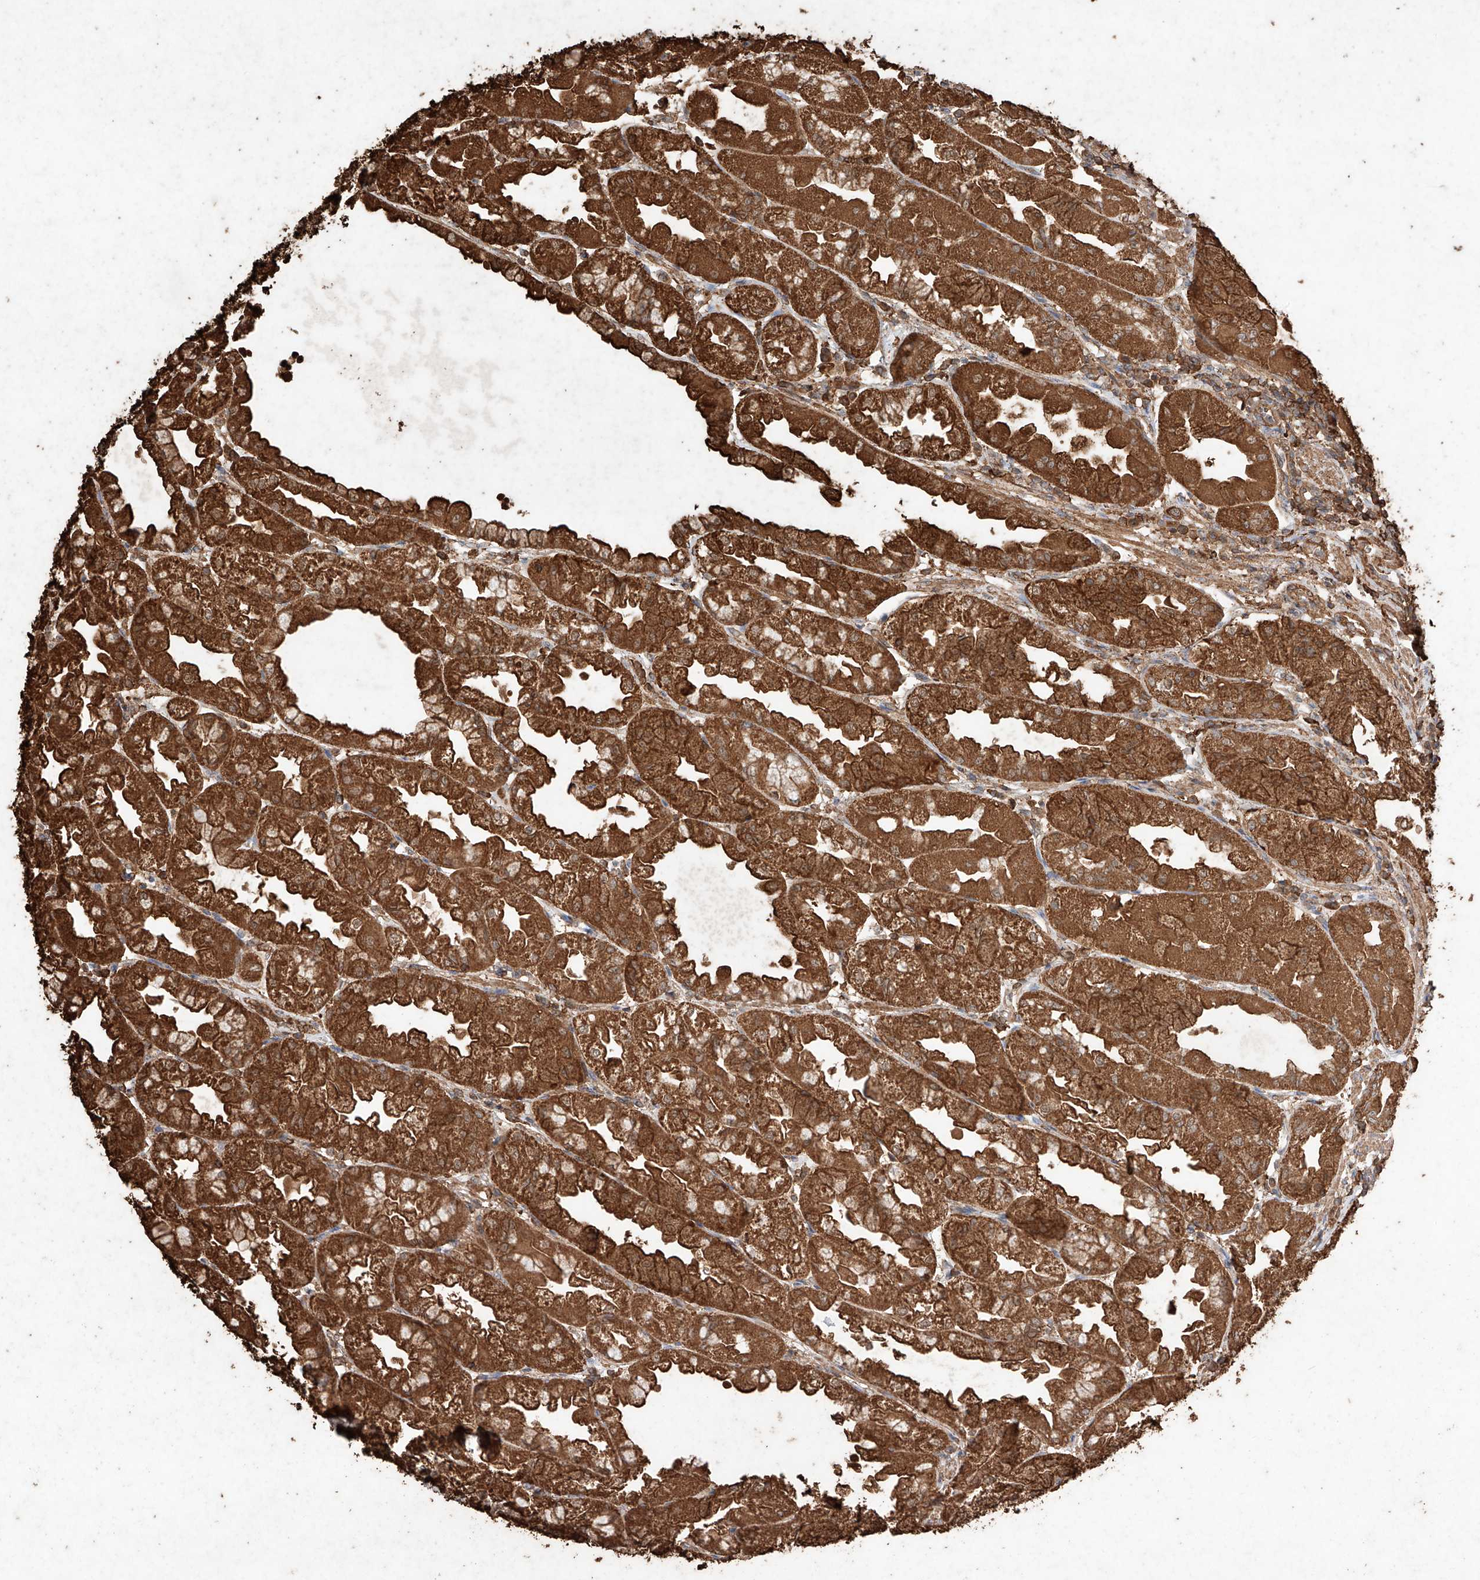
{"staining": {"intensity": "strong", "quantity": ">75%", "location": "cytoplasmic/membranous"}, "tissue": "stomach", "cell_type": "Glandular cells", "image_type": "normal", "snomed": [{"axis": "morphology", "description": "Normal tissue, NOS"}, {"axis": "topography", "description": "Stomach, upper"}], "caption": "This image displays normal stomach stained with IHC to label a protein in brown. The cytoplasmic/membranous of glandular cells show strong positivity for the protein. Nuclei are counter-stained blue.", "gene": "M6PR", "patient": {"sex": "male", "age": 47}}